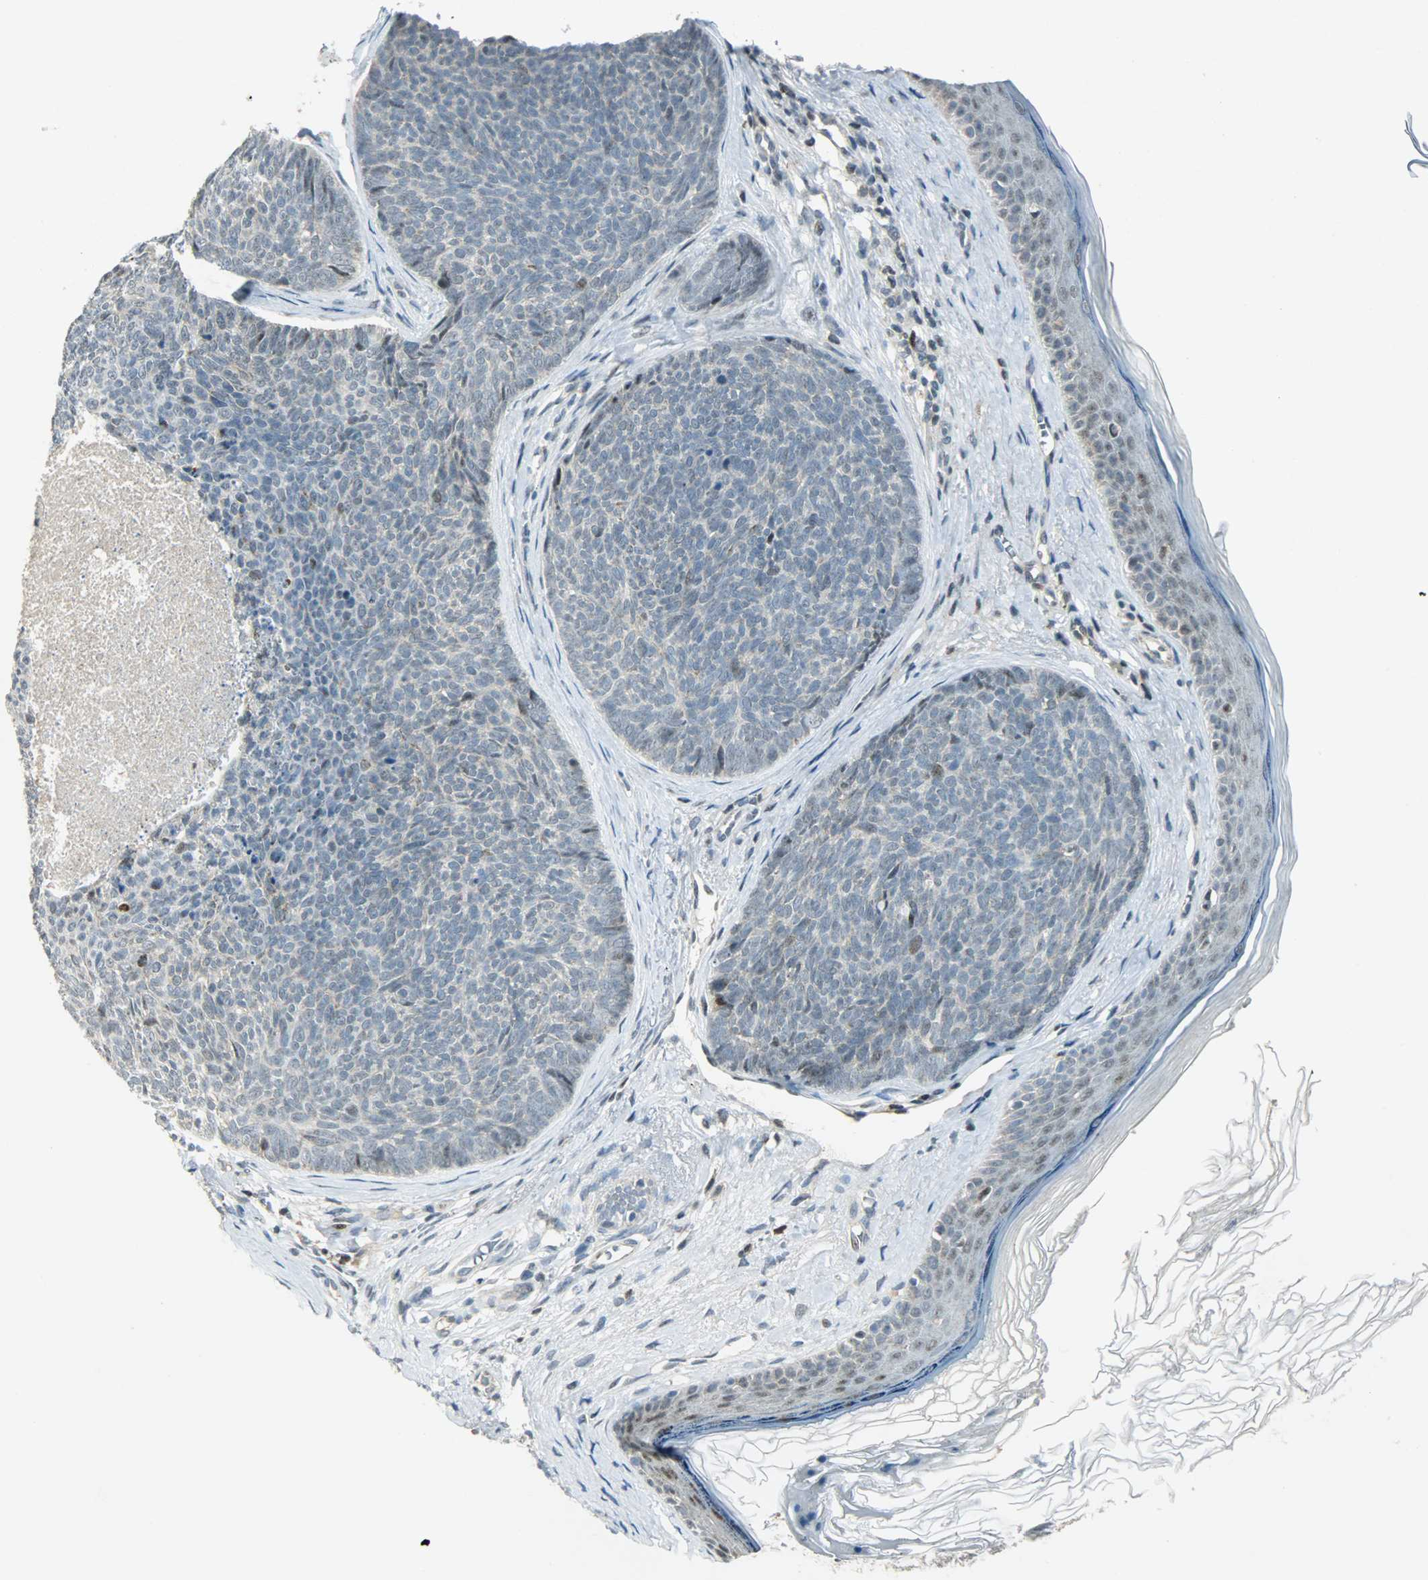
{"staining": {"intensity": "weak", "quantity": "25%-75%", "location": "cytoplasmic/membranous"}, "tissue": "skin cancer", "cell_type": "Tumor cells", "image_type": "cancer", "snomed": [{"axis": "morphology", "description": "Normal tissue, NOS"}, {"axis": "morphology", "description": "Basal cell carcinoma"}, {"axis": "topography", "description": "Skin"}], "caption": "IHC (DAB (3,3'-diaminobenzidine)) staining of skin cancer (basal cell carcinoma) shows weak cytoplasmic/membranous protein positivity in approximately 25%-75% of tumor cells.", "gene": "IL15", "patient": {"sex": "female", "age": 69}}